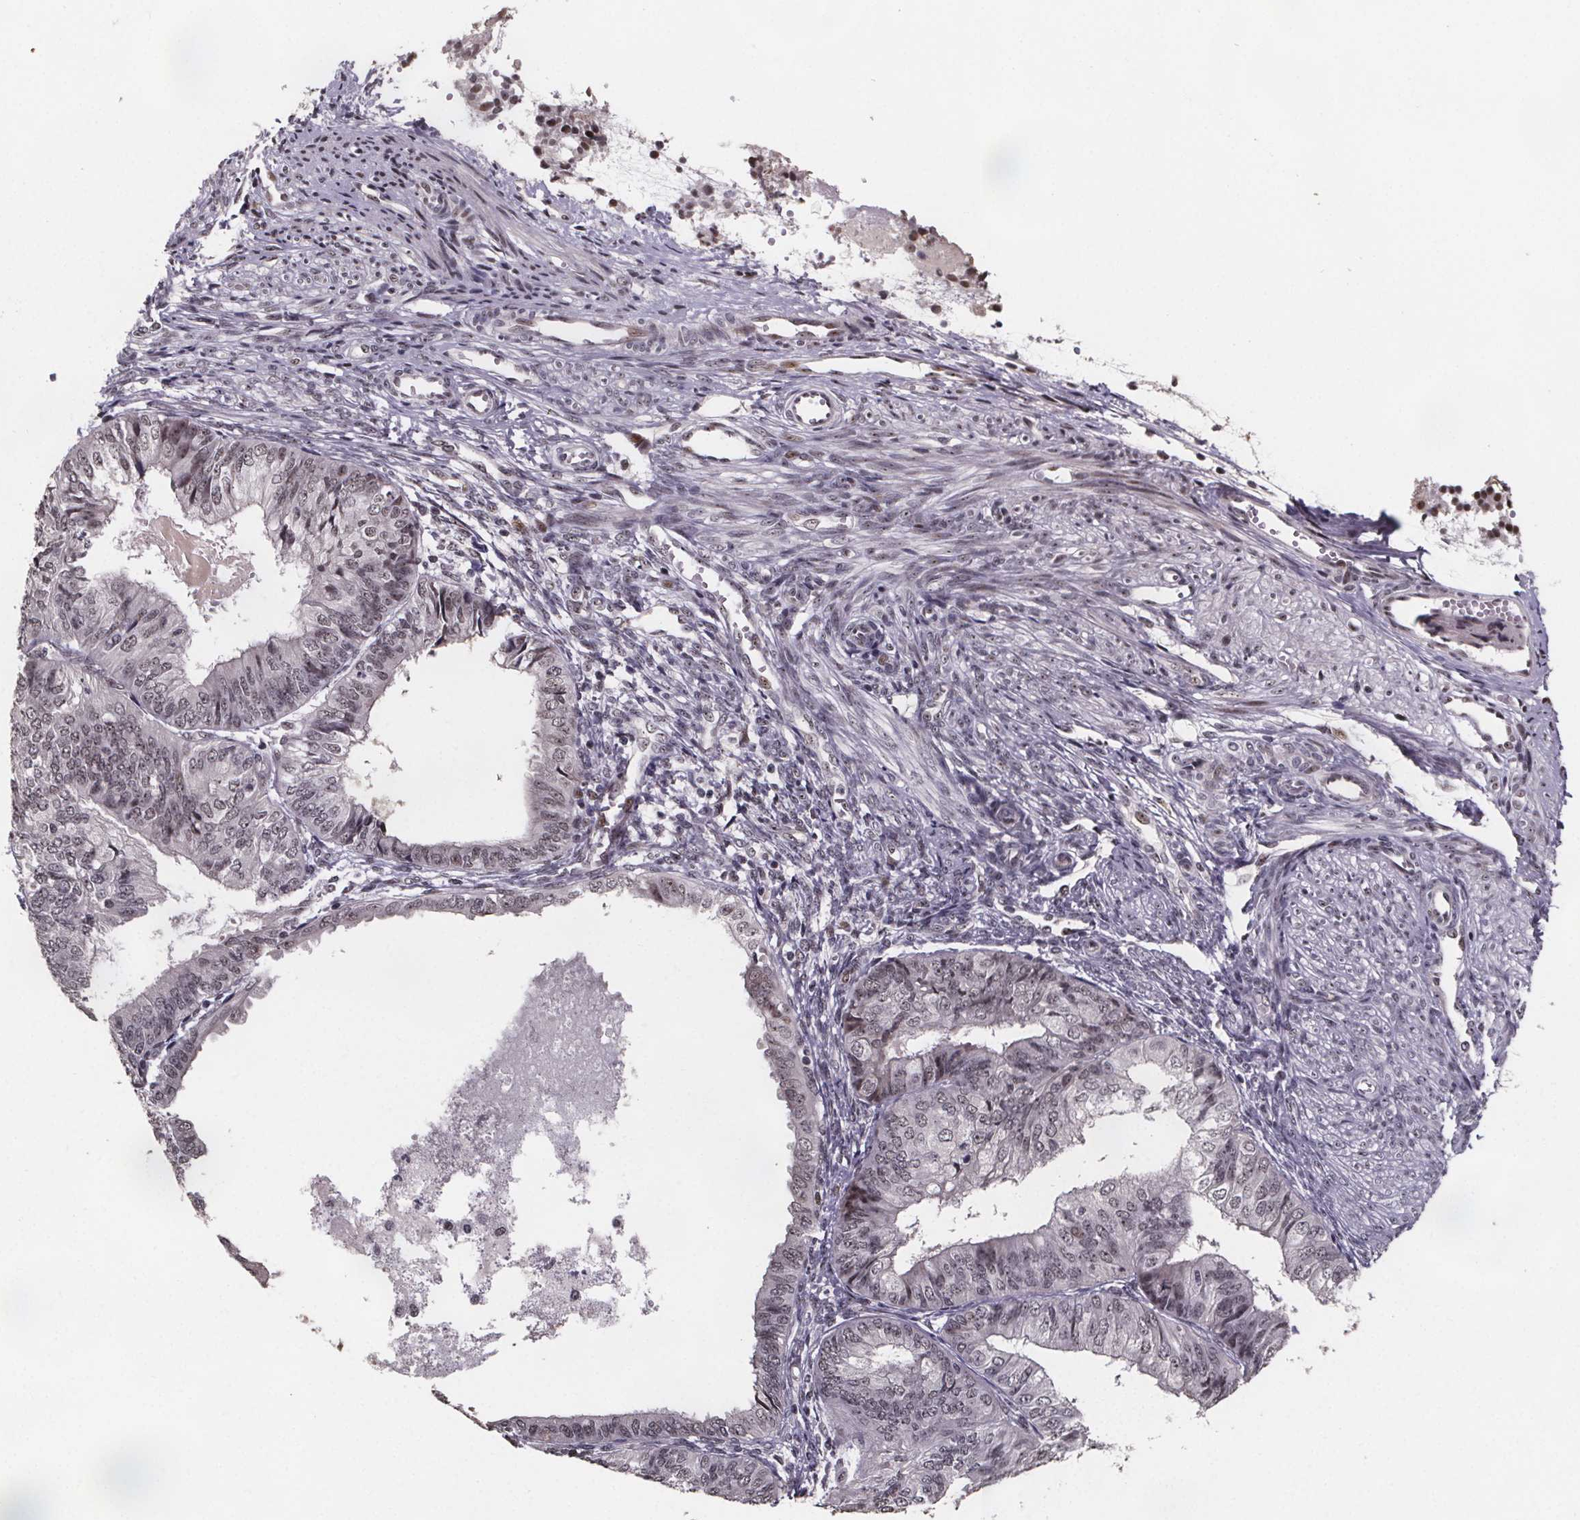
{"staining": {"intensity": "weak", "quantity": ">75%", "location": "nuclear"}, "tissue": "endometrial cancer", "cell_type": "Tumor cells", "image_type": "cancer", "snomed": [{"axis": "morphology", "description": "Adenocarcinoma, NOS"}, {"axis": "topography", "description": "Endometrium"}], "caption": "Immunohistochemistry (IHC) histopathology image of neoplastic tissue: endometrial cancer stained using immunohistochemistry (IHC) demonstrates low levels of weak protein expression localized specifically in the nuclear of tumor cells, appearing as a nuclear brown color.", "gene": "U2SURP", "patient": {"sex": "female", "age": 58}}